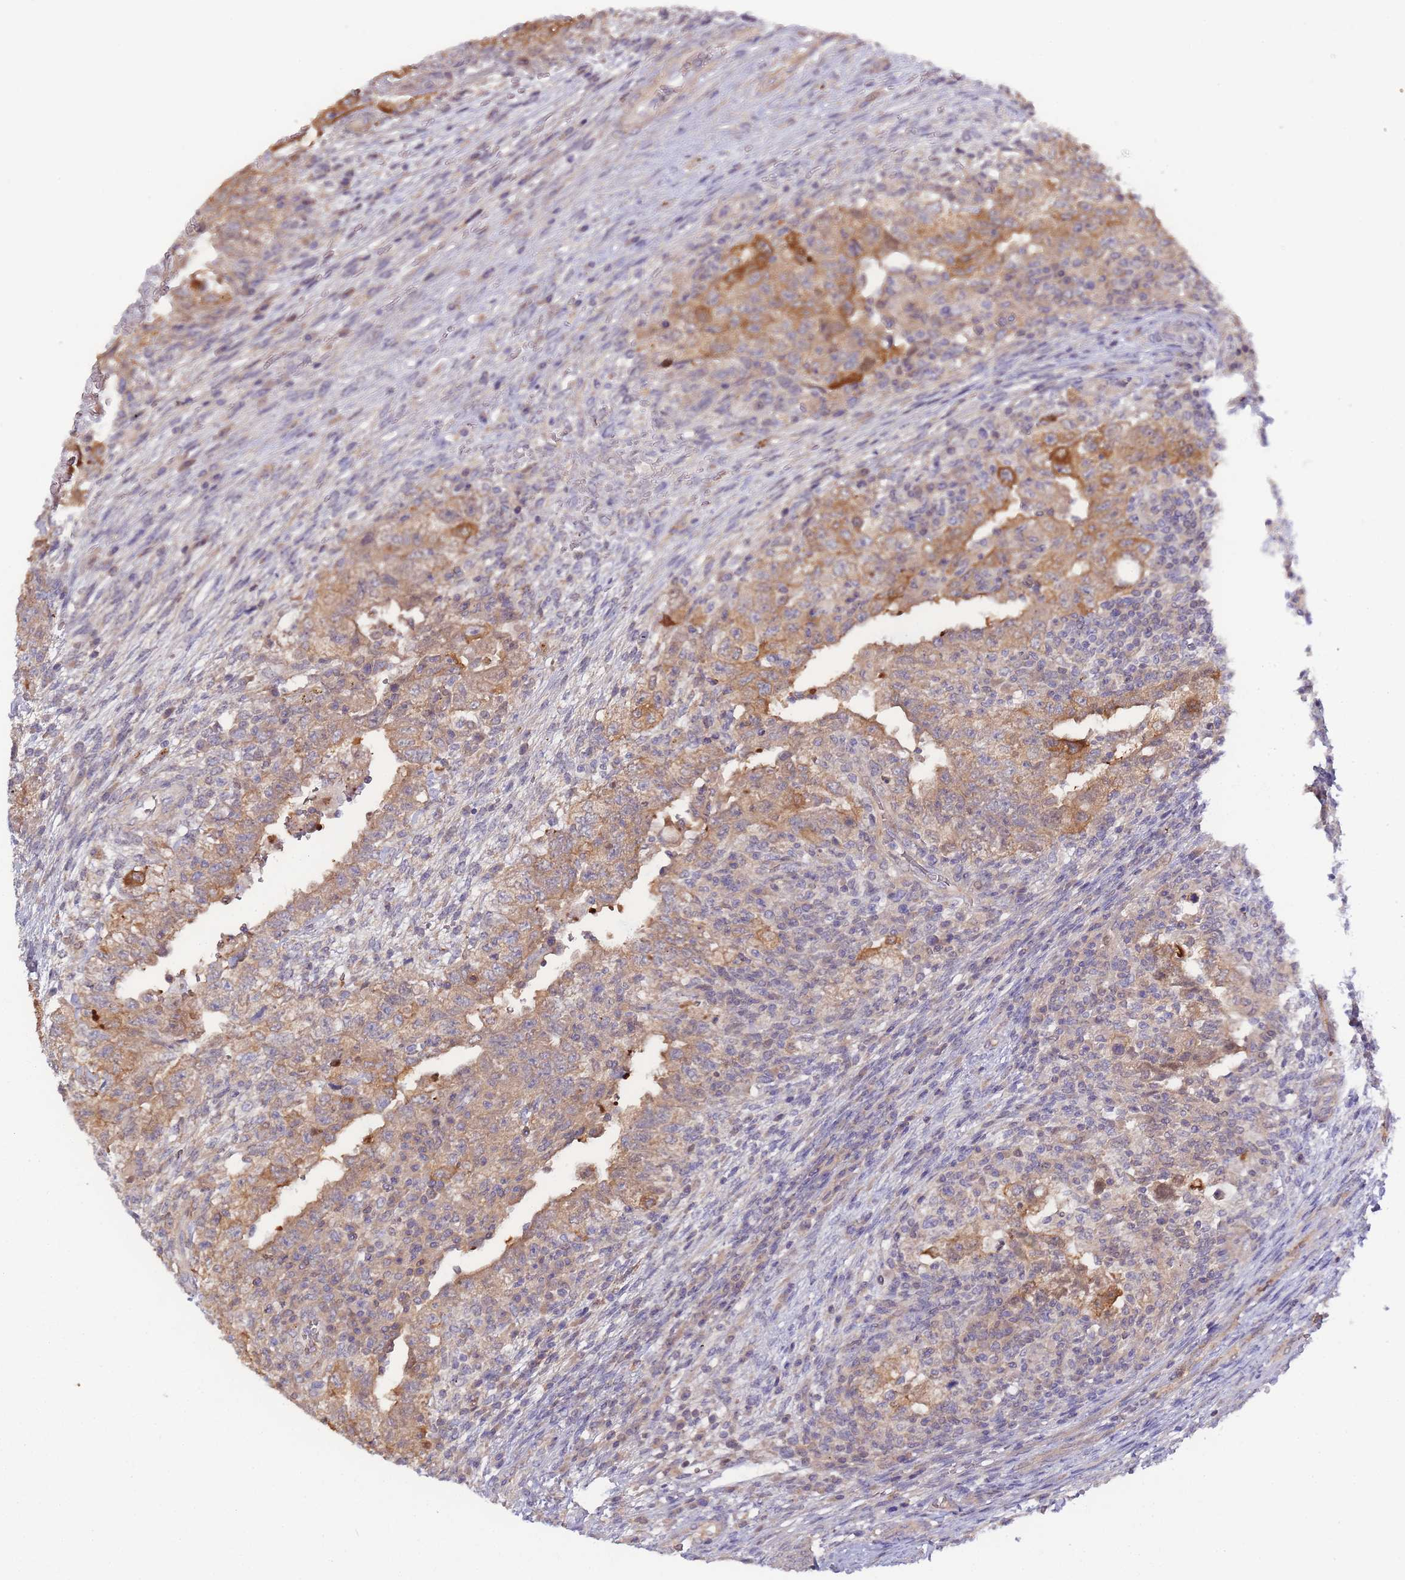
{"staining": {"intensity": "moderate", "quantity": "25%-75%", "location": "cytoplasmic/membranous"}, "tissue": "testis cancer", "cell_type": "Tumor cells", "image_type": "cancer", "snomed": [{"axis": "morphology", "description": "Carcinoma, Embryonal, NOS"}, {"axis": "topography", "description": "Testis"}], "caption": "IHC micrograph of testis cancer (embryonal carcinoma) stained for a protein (brown), which exhibits medium levels of moderate cytoplasmic/membranous staining in about 25%-75% of tumor cells.", "gene": "SPHKAP", "patient": {"sex": "male", "age": 26}}